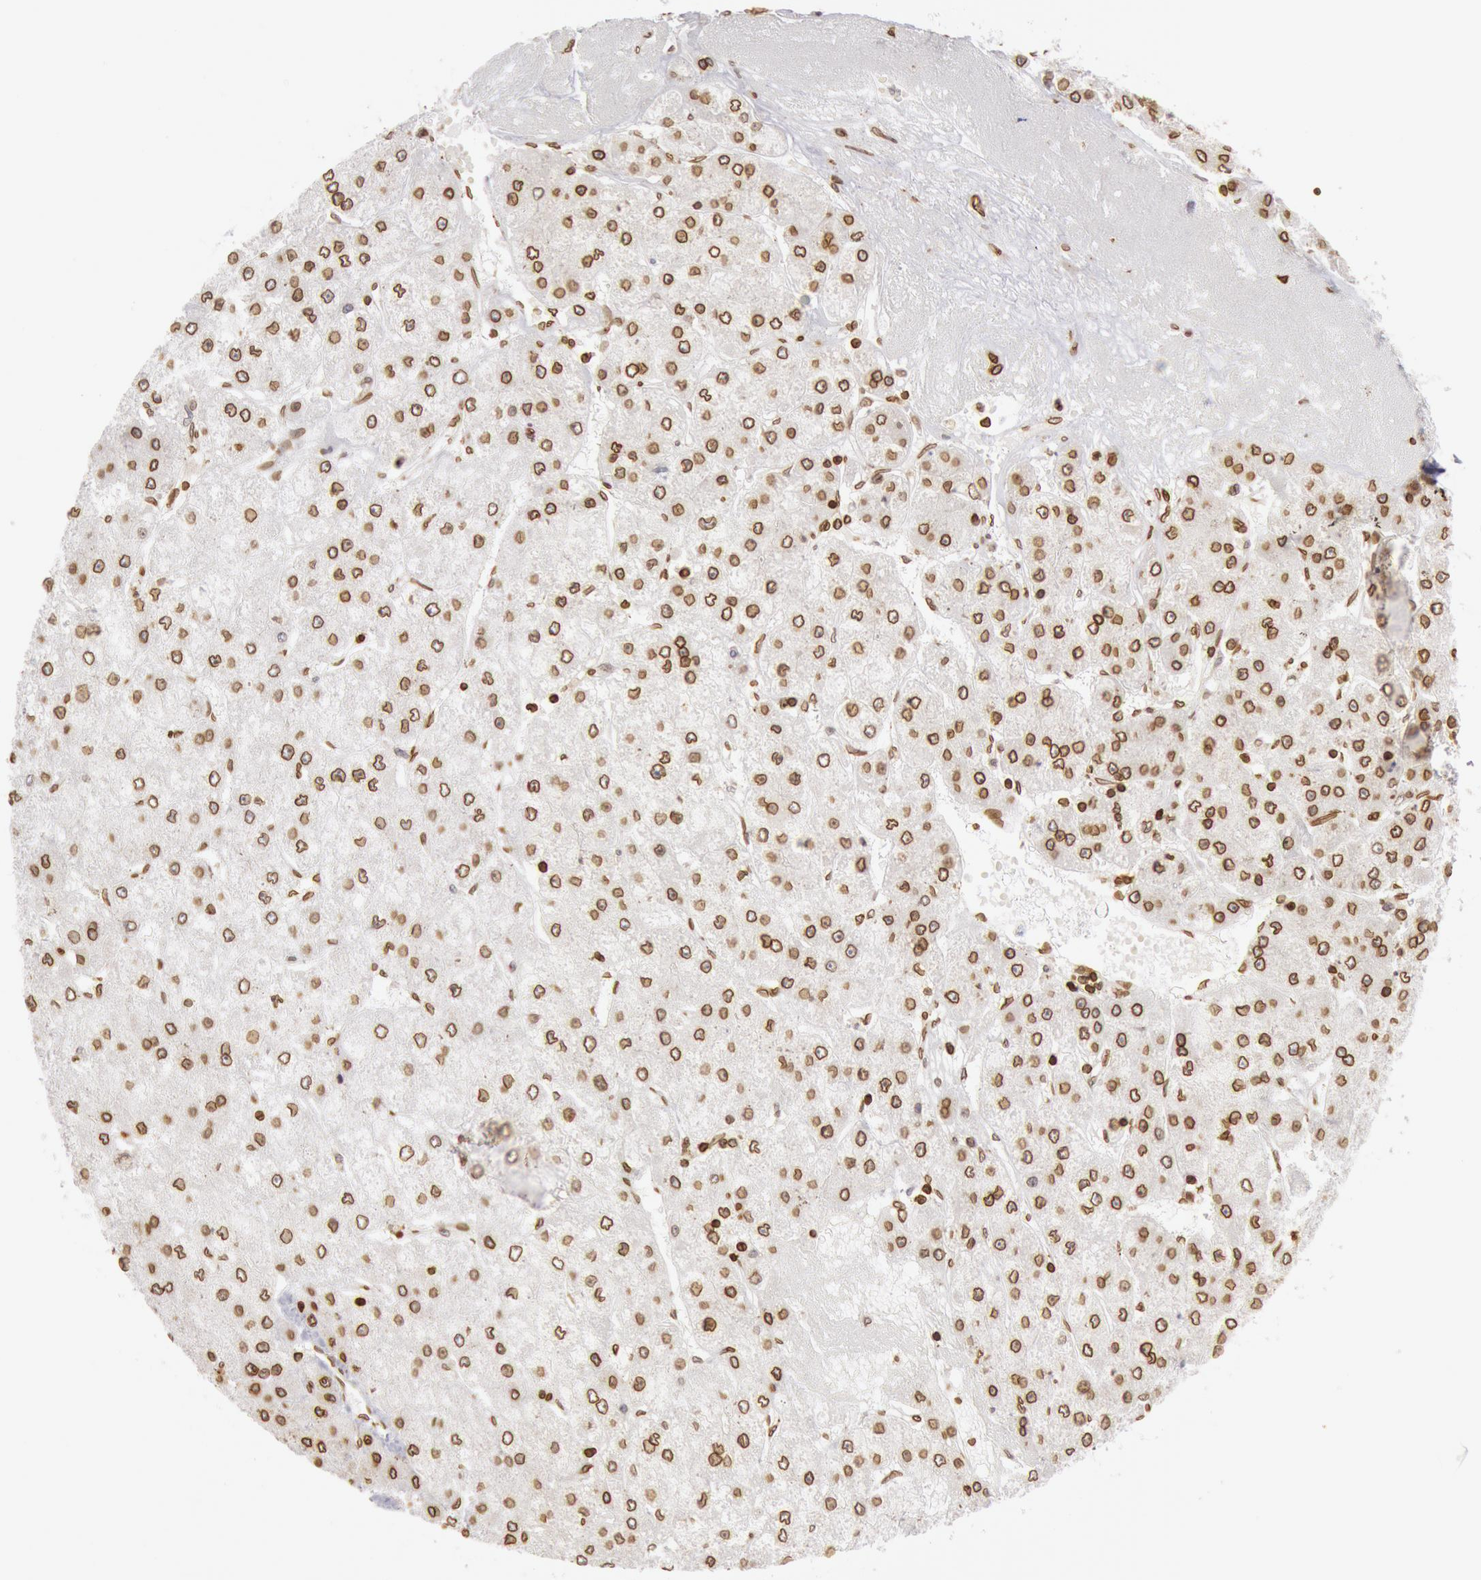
{"staining": {"intensity": "moderate", "quantity": "25%-75%", "location": "cytoplasmic/membranous,nuclear"}, "tissue": "liver cancer", "cell_type": "Tumor cells", "image_type": "cancer", "snomed": [{"axis": "morphology", "description": "Carcinoma, Hepatocellular, NOS"}, {"axis": "topography", "description": "Liver"}], "caption": "Immunohistochemistry (IHC) photomicrograph of neoplastic tissue: human liver cancer stained using IHC reveals medium levels of moderate protein expression localized specifically in the cytoplasmic/membranous and nuclear of tumor cells, appearing as a cytoplasmic/membranous and nuclear brown color.", "gene": "SUN2", "patient": {"sex": "female", "age": 52}}